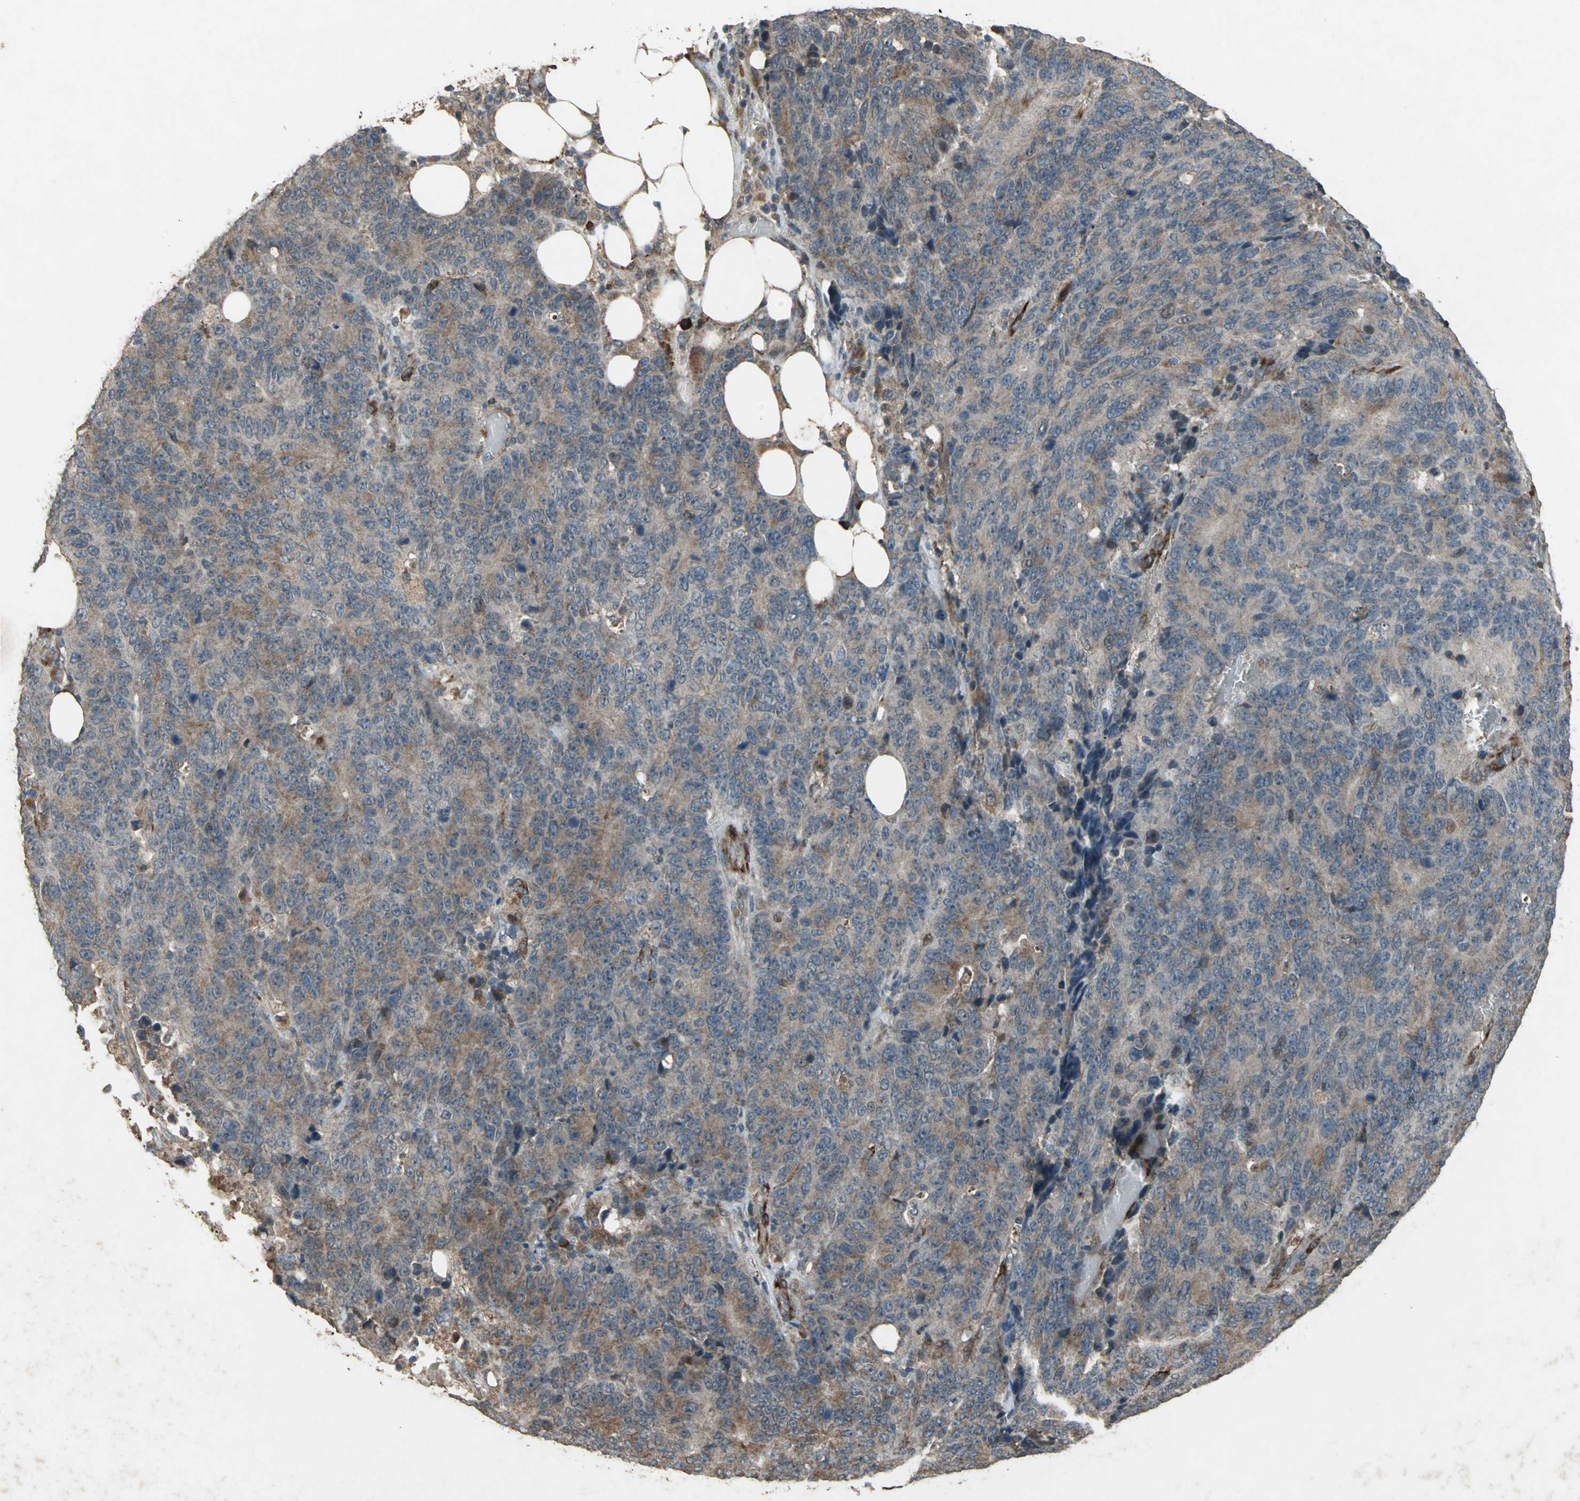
{"staining": {"intensity": "moderate", "quantity": ">75%", "location": "cytoplasmic/membranous"}, "tissue": "colorectal cancer", "cell_type": "Tumor cells", "image_type": "cancer", "snomed": [{"axis": "morphology", "description": "Adenocarcinoma, NOS"}, {"axis": "topography", "description": "Colon"}], "caption": "Protein staining by immunohistochemistry (IHC) shows moderate cytoplasmic/membranous staining in approximately >75% of tumor cells in colorectal cancer (adenocarcinoma).", "gene": "SEPTIN4", "patient": {"sex": "female", "age": 86}}